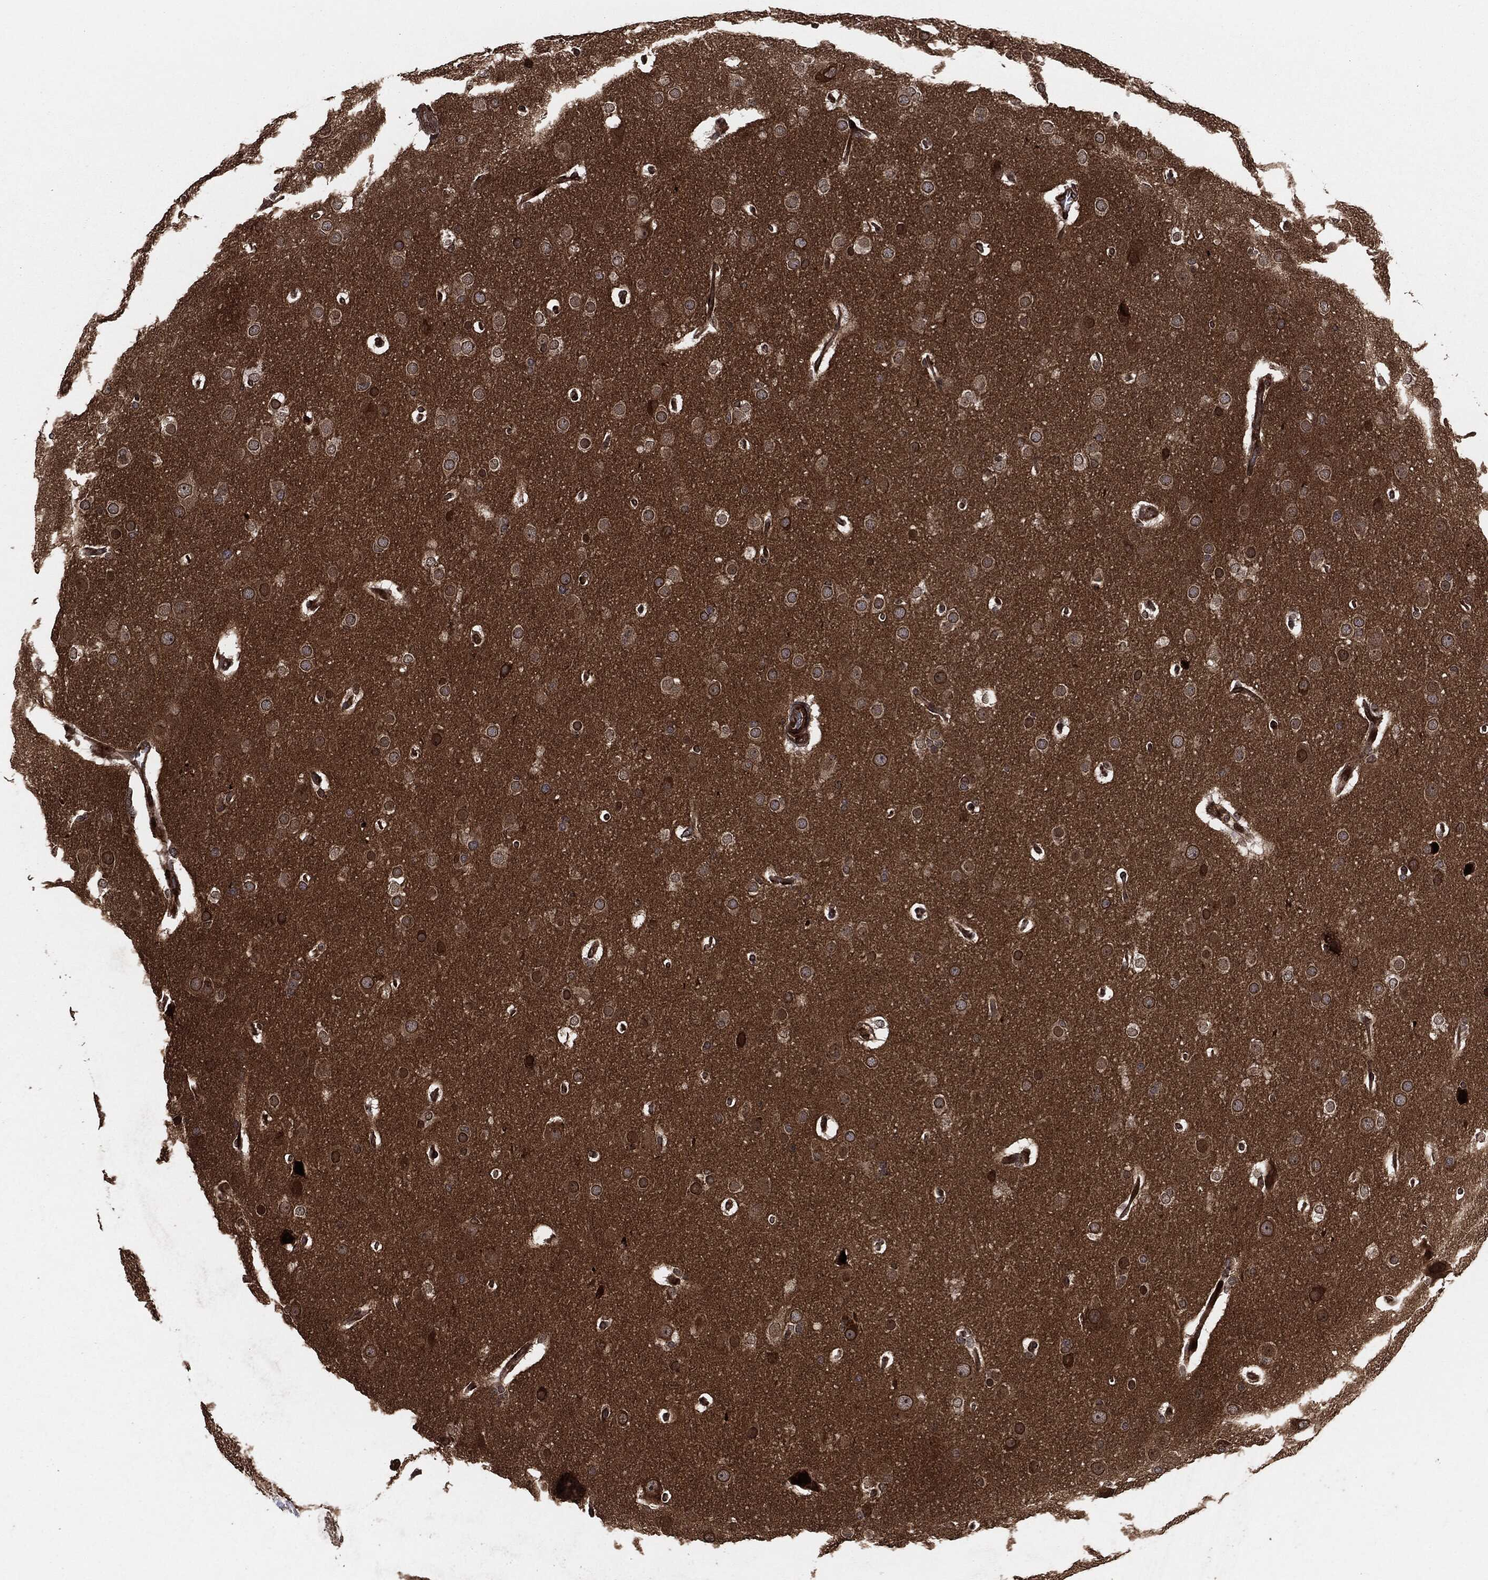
{"staining": {"intensity": "strong", "quantity": "<25%", "location": "cytoplasmic/membranous,nuclear"}, "tissue": "glioma", "cell_type": "Tumor cells", "image_type": "cancer", "snomed": [{"axis": "morphology", "description": "Glioma, malignant, Low grade"}, {"axis": "topography", "description": "Brain"}], "caption": "Human malignant glioma (low-grade) stained with a brown dye displays strong cytoplasmic/membranous and nuclear positive expression in about <25% of tumor cells.", "gene": "IFIT1", "patient": {"sex": "female", "age": 37}}